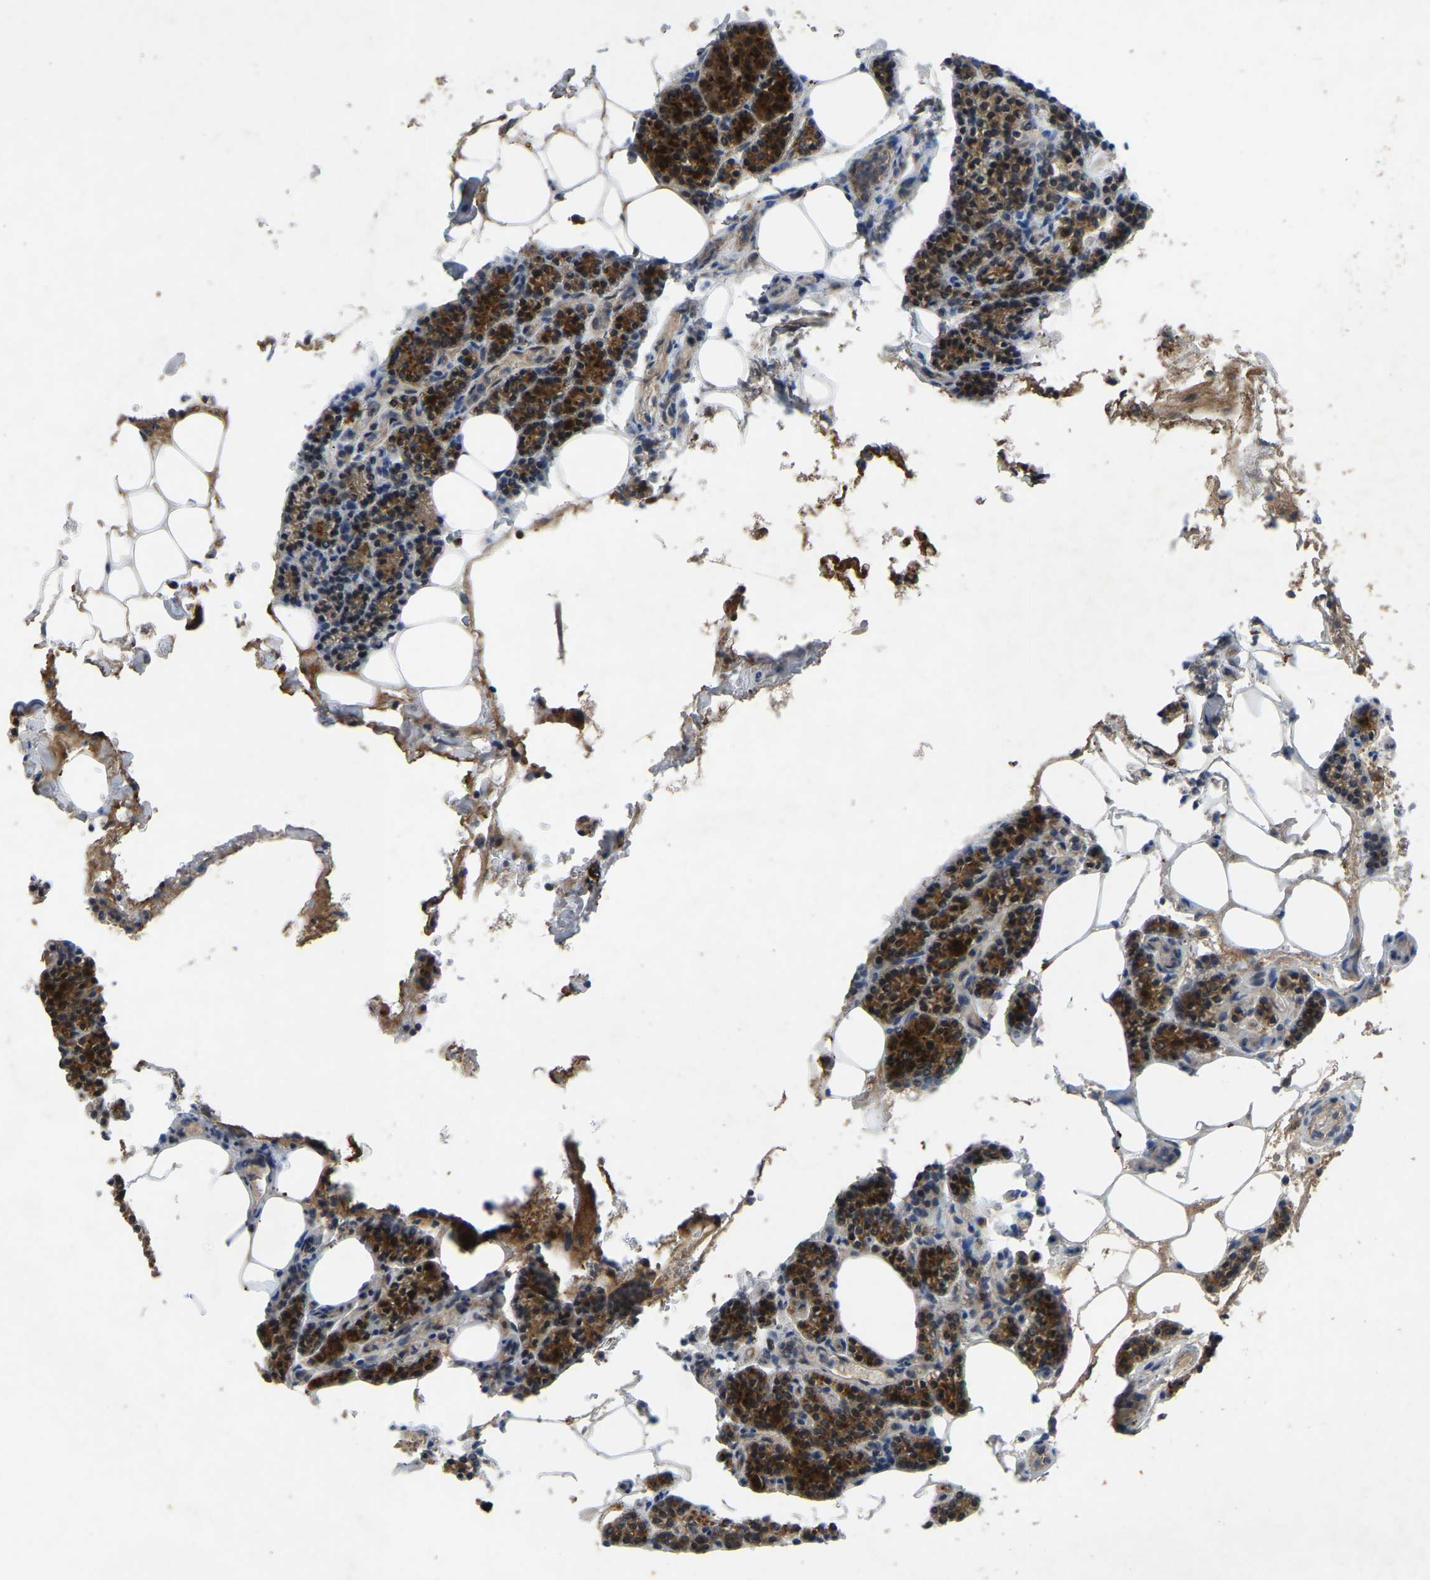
{"staining": {"intensity": "strong", "quantity": ">75%", "location": "cytoplasmic/membranous"}, "tissue": "parathyroid gland", "cell_type": "Glandular cells", "image_type": "normal", "snomed": [{"axis": "morphology", "description": "Normal tissue, NOS"}, {"axis": "morphology", "description": "Adenoma, NOS"}, {"axis": "topography", "description": "Parathyroid gland"}], "caption": "The histopathology image shows immunohistochemical staining of benign parathyroid gland. There is strong cytoplasmic/membranous positivity is appreciated in about >75% of glandular cells. The staining is performed using DAB brown chromogen to label protein expression. The nuclei are counter-stained blue using hematoxylin.", "gene": "FHIT", "patient": {"sex": "female", "age": 70}}